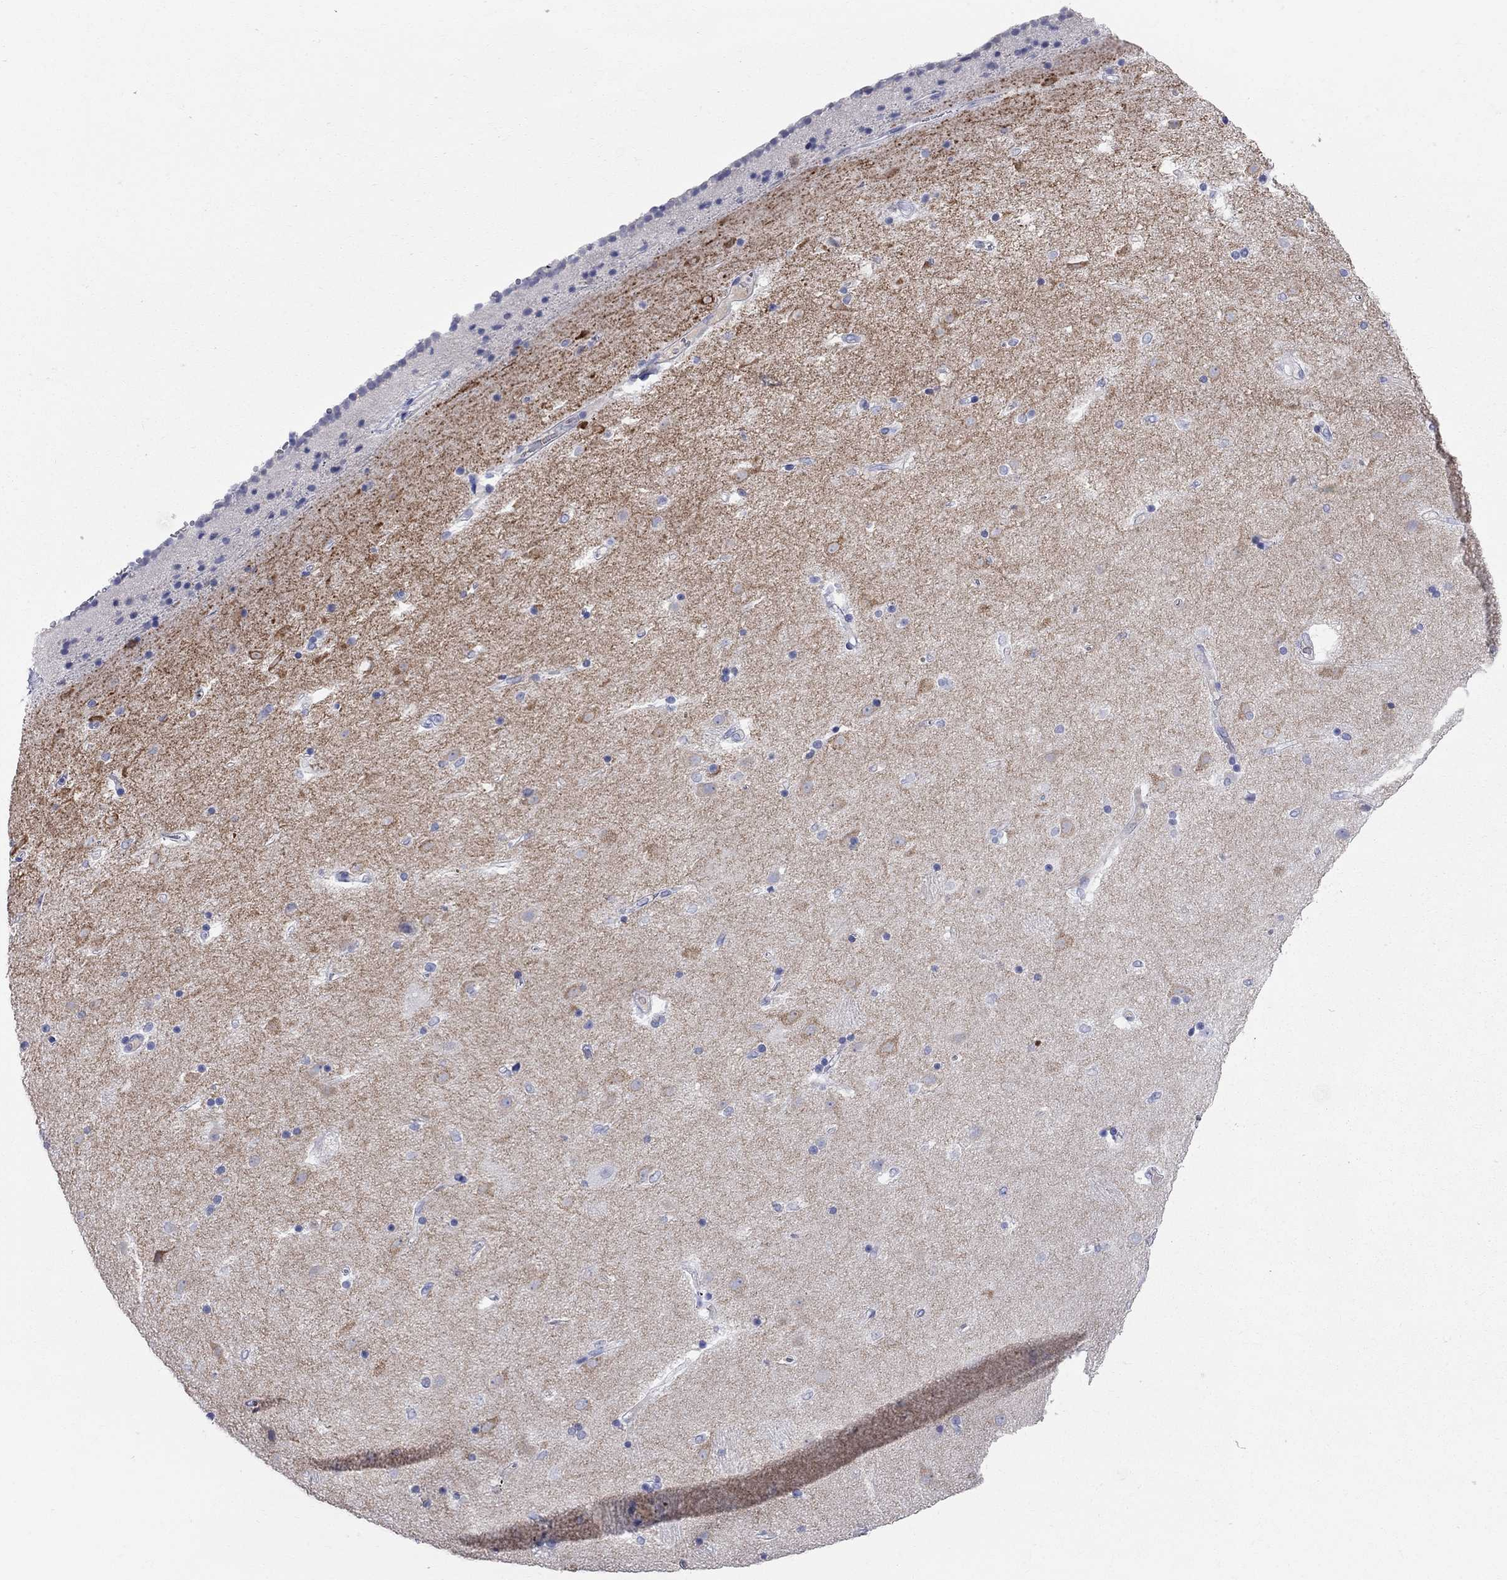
{"staining": {"intensity": "negative", "quantity": "none", "location": "none"}, "tissue": "caudate", "cell_type": "Glial cells", "image_type": "normal", "snomed": [{"axis": "morphology", "description": "Normal tissue, NOS"}, {"axis": "topography", "description": "Lateral ventricle wall"}], "caption": "A micrograph of human caudate is negative for staining in glial cells. The staining is performed using DAB (3,3'-diaminobenzidine) brown chromogen with nuclei counter-stained in using hematoxylin.", "gene": "AOX1", "patient": {"sex": "female", "age": 71}}